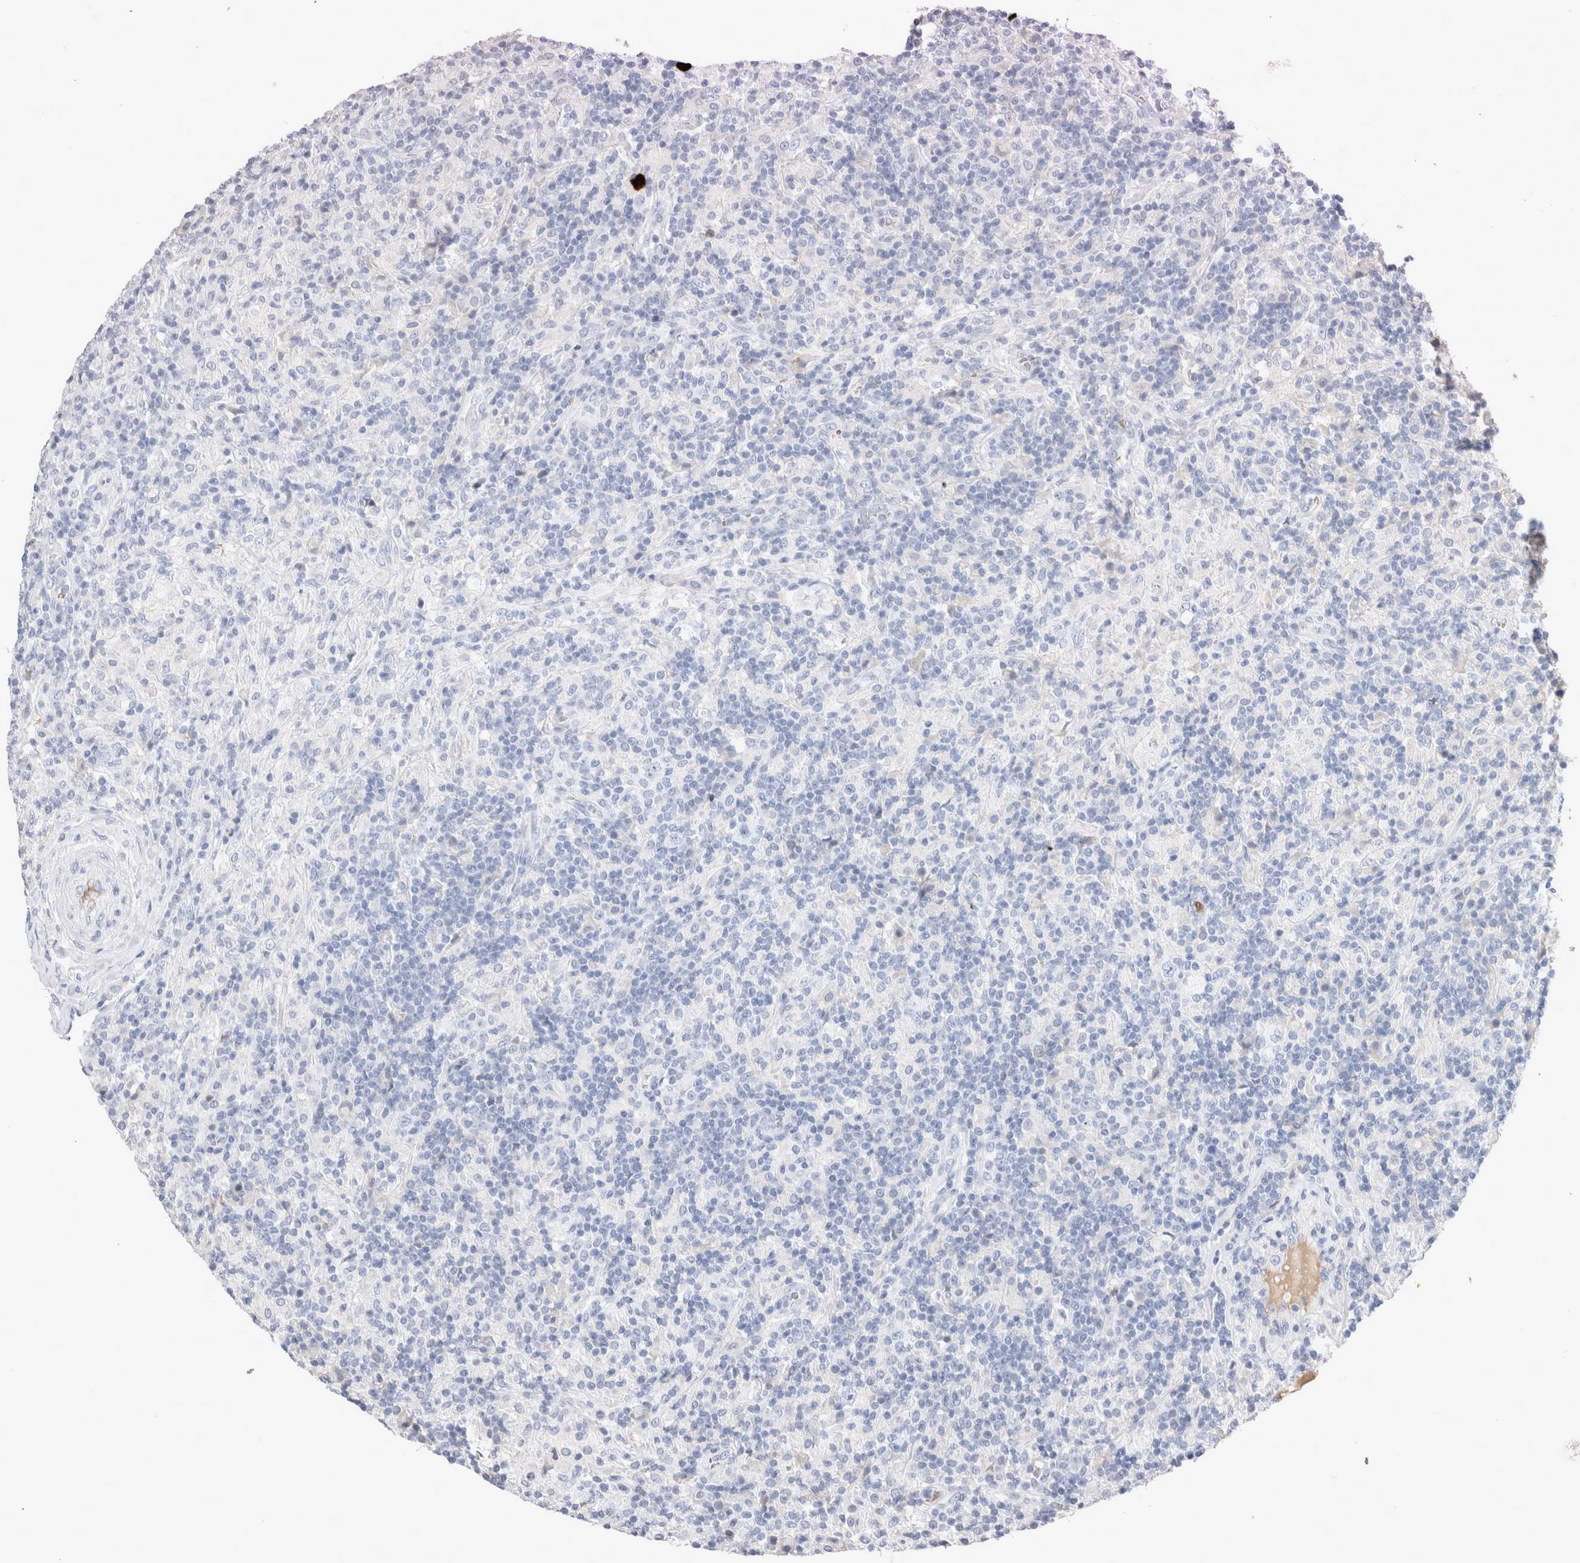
{"staining": {"intensity": "negative", "quantity": "none", "location": "none"}, "tissue": "lymphoma", "cell_type": "Tumor cells", "image_type": "cancer", "snomed": [{"axis": "morphology", "description": "Hodgkin's disease, NOS"}, {"axis": "topography", "description": "Lymph node"}], "caption": "Immunohistochemical staining of Hodgkin's disease shows no significant expression in tumor cells.", "gene": "CA1", "patient": {"sex": "male", "age": 70}}